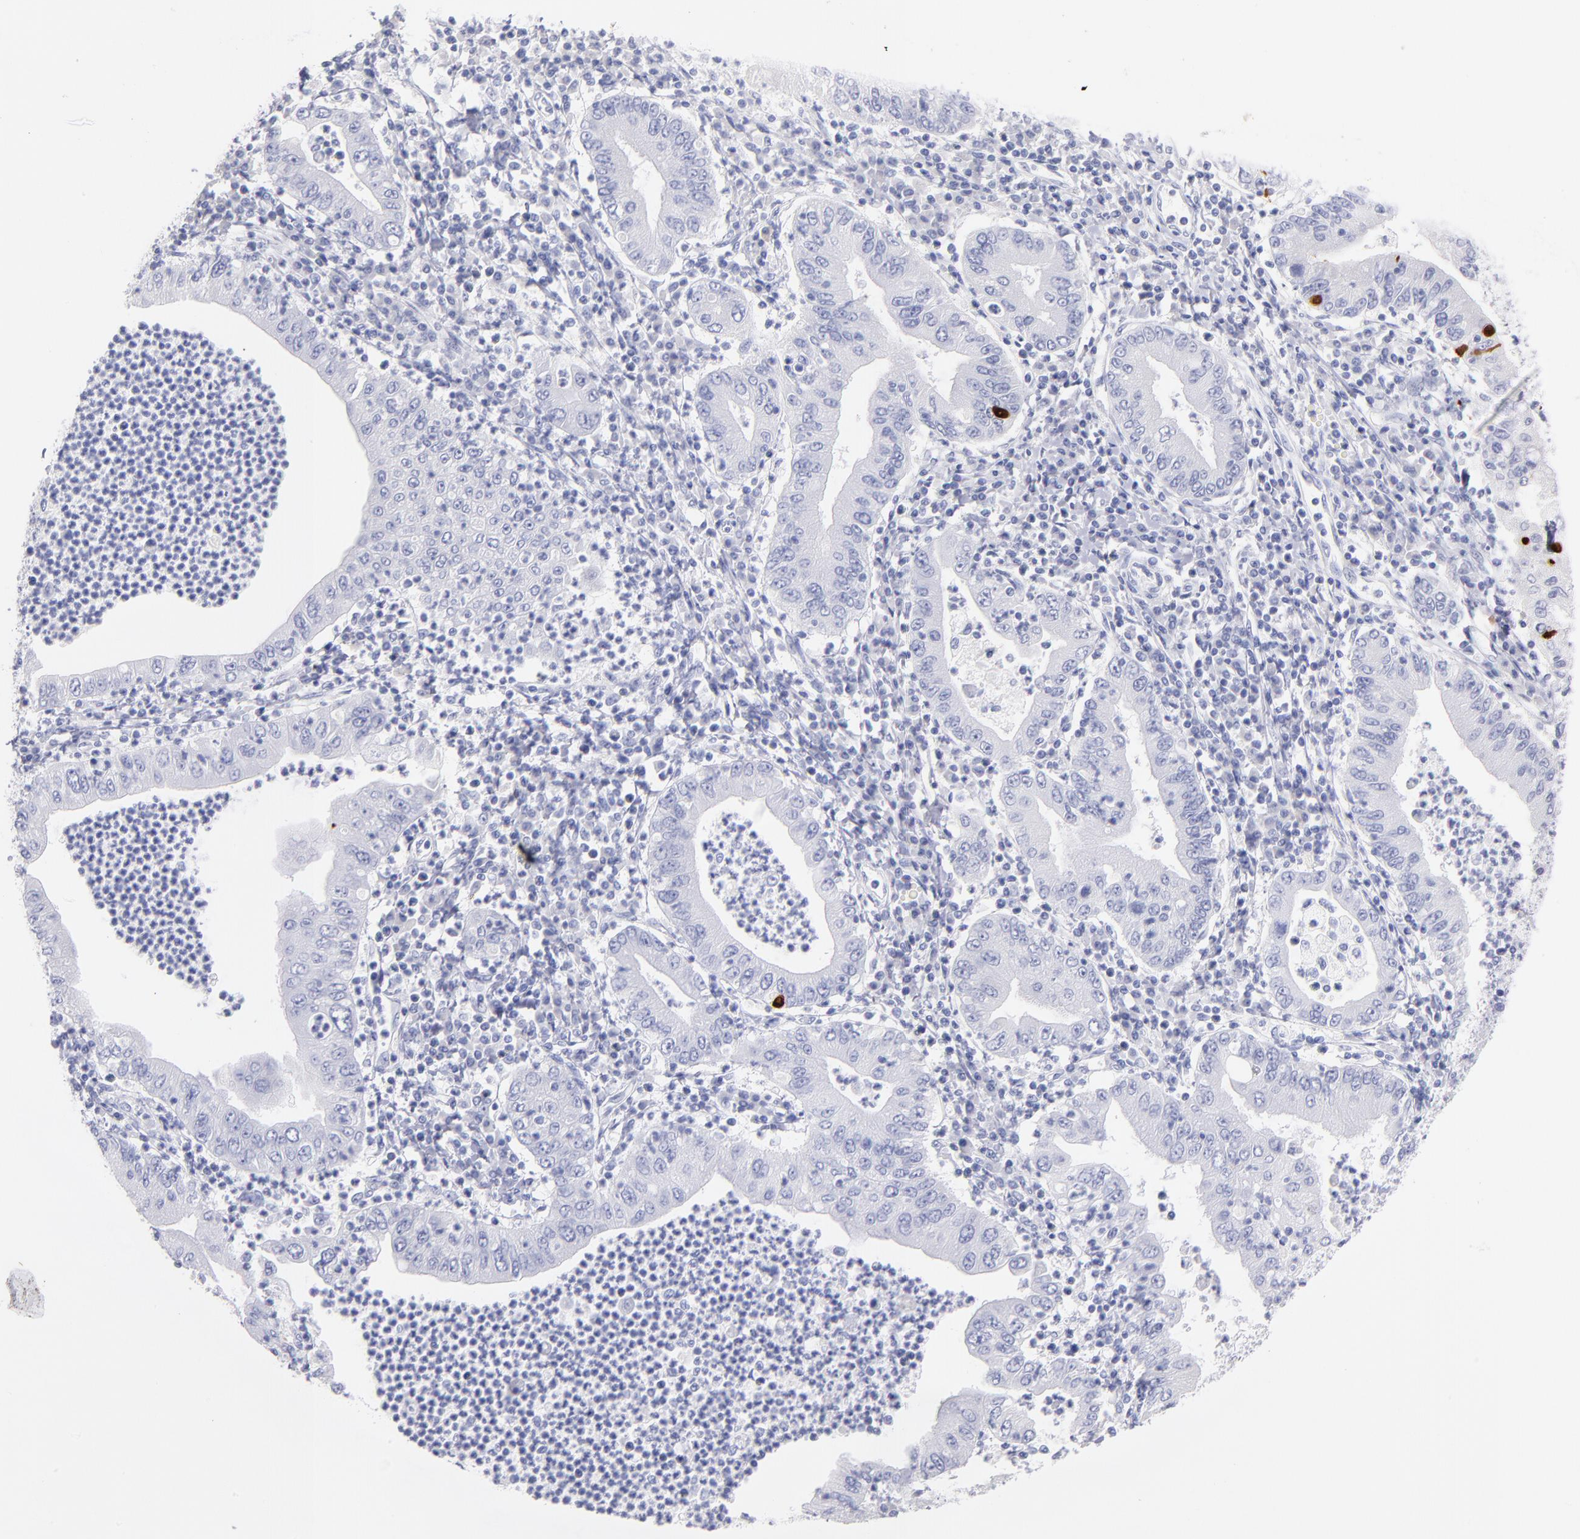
{"staining": {"intensity": "negative", "quantity": "none", "location": "none"}, "tissue": "stomach cancer", "cell_type": "Tumor cells", "image_type": "cancer", "snomed": [{"axis": "morphology", "description": "Normal tissue, NOS"}, {"axis": "morphology", "description": "Adenocarcinoma, NOS"}, {"axis": "topography", "description": "Esophagus"}, {"axis": "topography", "description": "Stomach, upper"}, {"axis": "topography", "description": "Peripheral nerve tissue"}], "caption": "Photomicrograph shows no significant protein positivity in tumor cells of stomach cancer (adenocarcinoma).", "gene": "SCGN", "patient": {"sex": "male", "age": 62}}